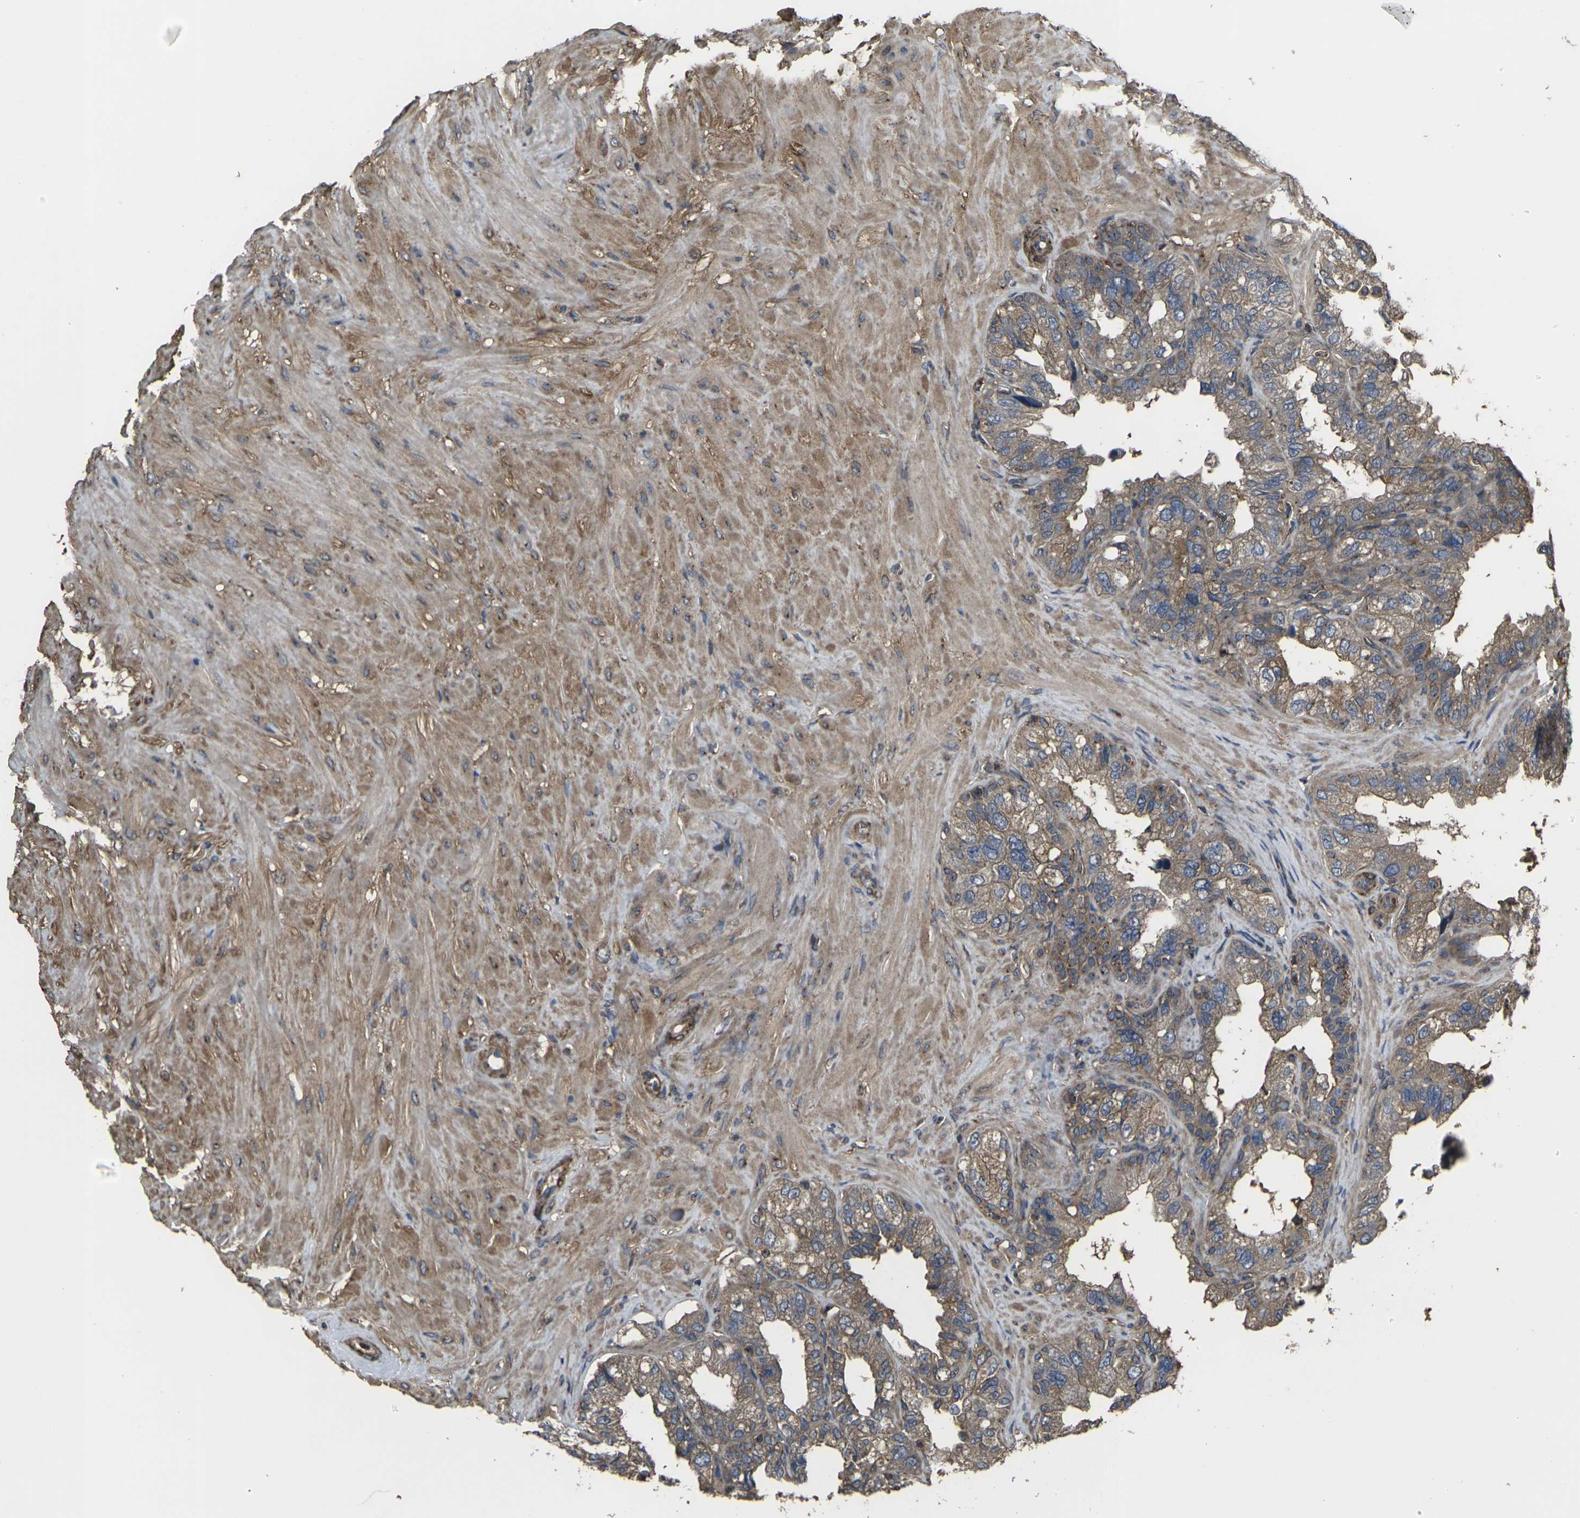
{"staining": {"intensity": "weak", "quantity": ">75%", "location": "cytoplasmic/membranous"}, "tissue": "seminal vesicle", "cell_type": "Glandular cells", "image_type": "normal", "snomed": [{"axis": "morphology", "description": "Normal tissue, NOS"}, {"axis": "topography", "description": "Seminal veicle"}], "caption": "IHC image of normal seminal vesicle stained for a protein (brown), which reveals low levels of weak cytoplasmic/membranous expression in about >75% of glandular cells.", "gene": "PRKACB", "patient": {"sex": "male", "age": 68}}